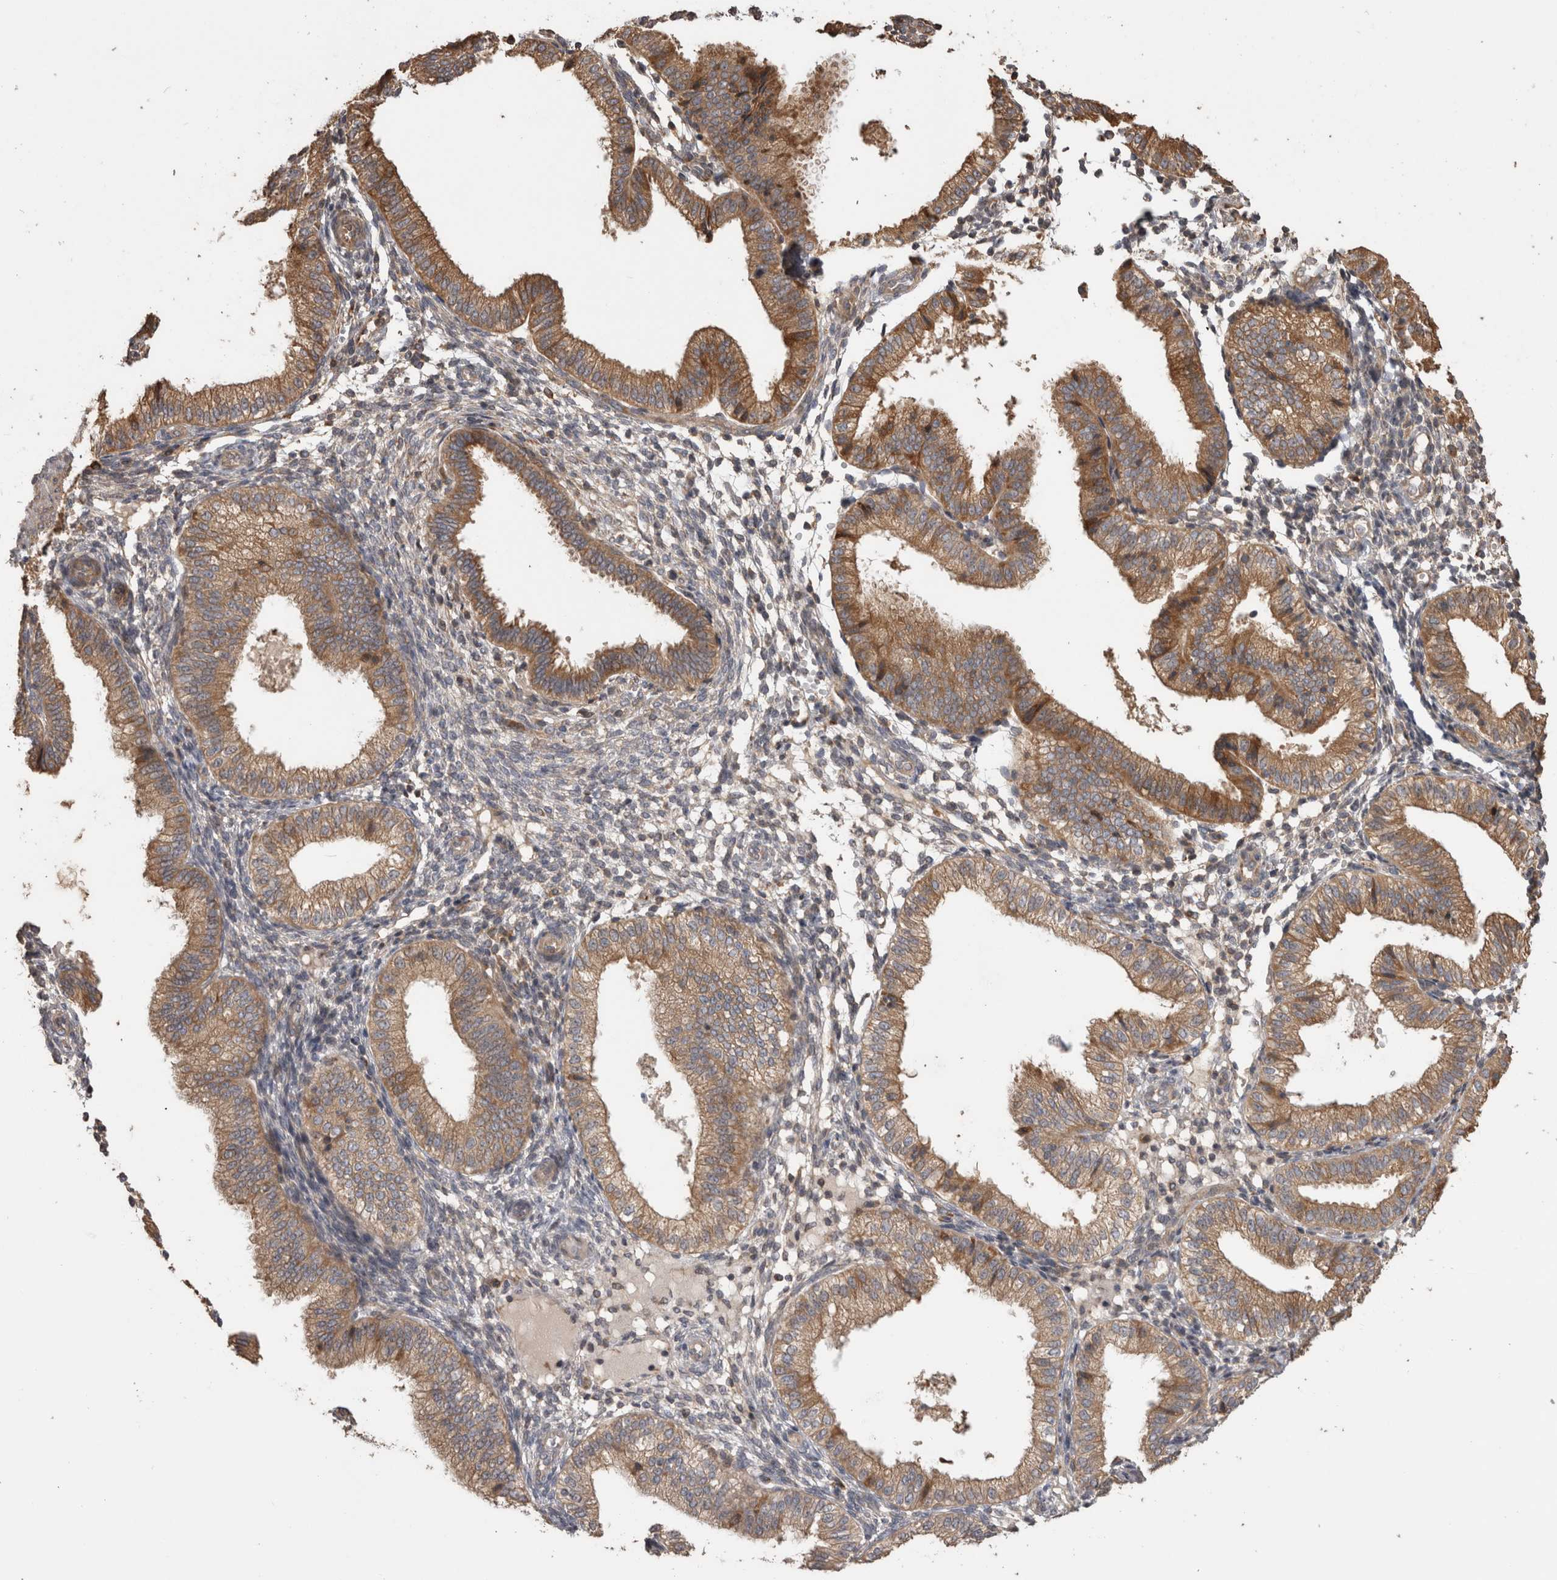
{"staining": {"intensity": "weak", "quantity": "<25%", "location": "cytoplasmic/membranous"}, "tissue": "endometrium", "cell_type": "Cells in endometrial stroma", "image_type": "normal", "snomed": [{"axis": "morphology", "description": "Normal tissue, NOS"}, {"axis": "topography", "description": "Endometrium"}], "caption": "Immunohistochemical staining of normal human endometrium shows no significant staining in cells in endometrial stroma.", "gene": "TBCE", "patient": {"sex": "female", "age": 39}}